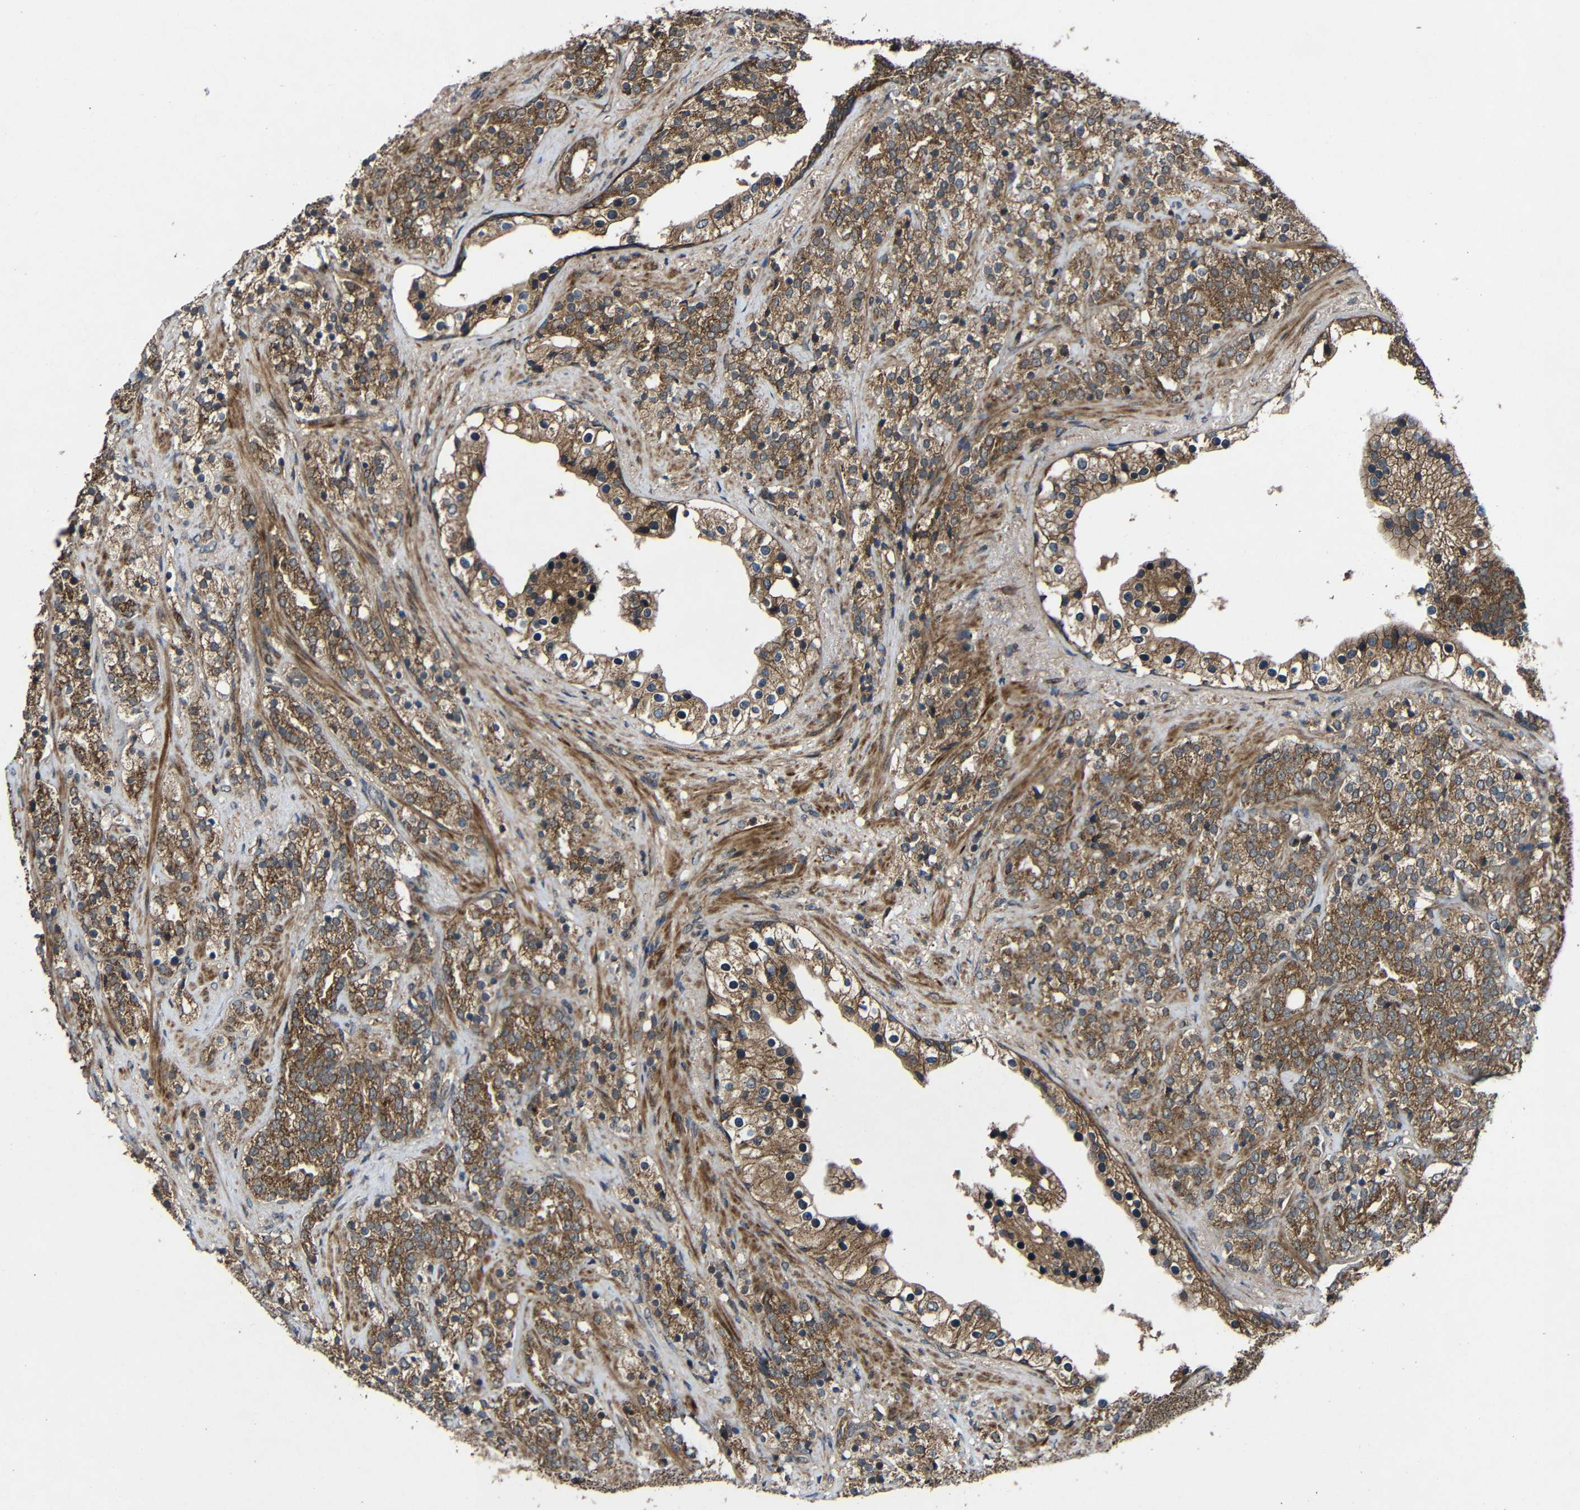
{"staining": {"intensity": "strong", "quantity": ">75%", "location": "cytoplasmic/membranous"}, "tissue": "prostate cancer", "cell_type": "Tumor cells", "image_type": "cancer", "snomed": [{"axis": "morphology", "description": "Adenocarcinoma, High grade"}, {"axis": "topography", "description": "Prostate"}], "caption": "The image displays immunohistochemical staining of prostate adenocarcinoma (high-grade). There is strong cytoplasmic/membranous staining is present in approximately >75% of tumor cells. (IHC, brightfield microscopy, high magnification).", "gene": "C1GALT1", "patient": {"sex": "male", "age": 71}}